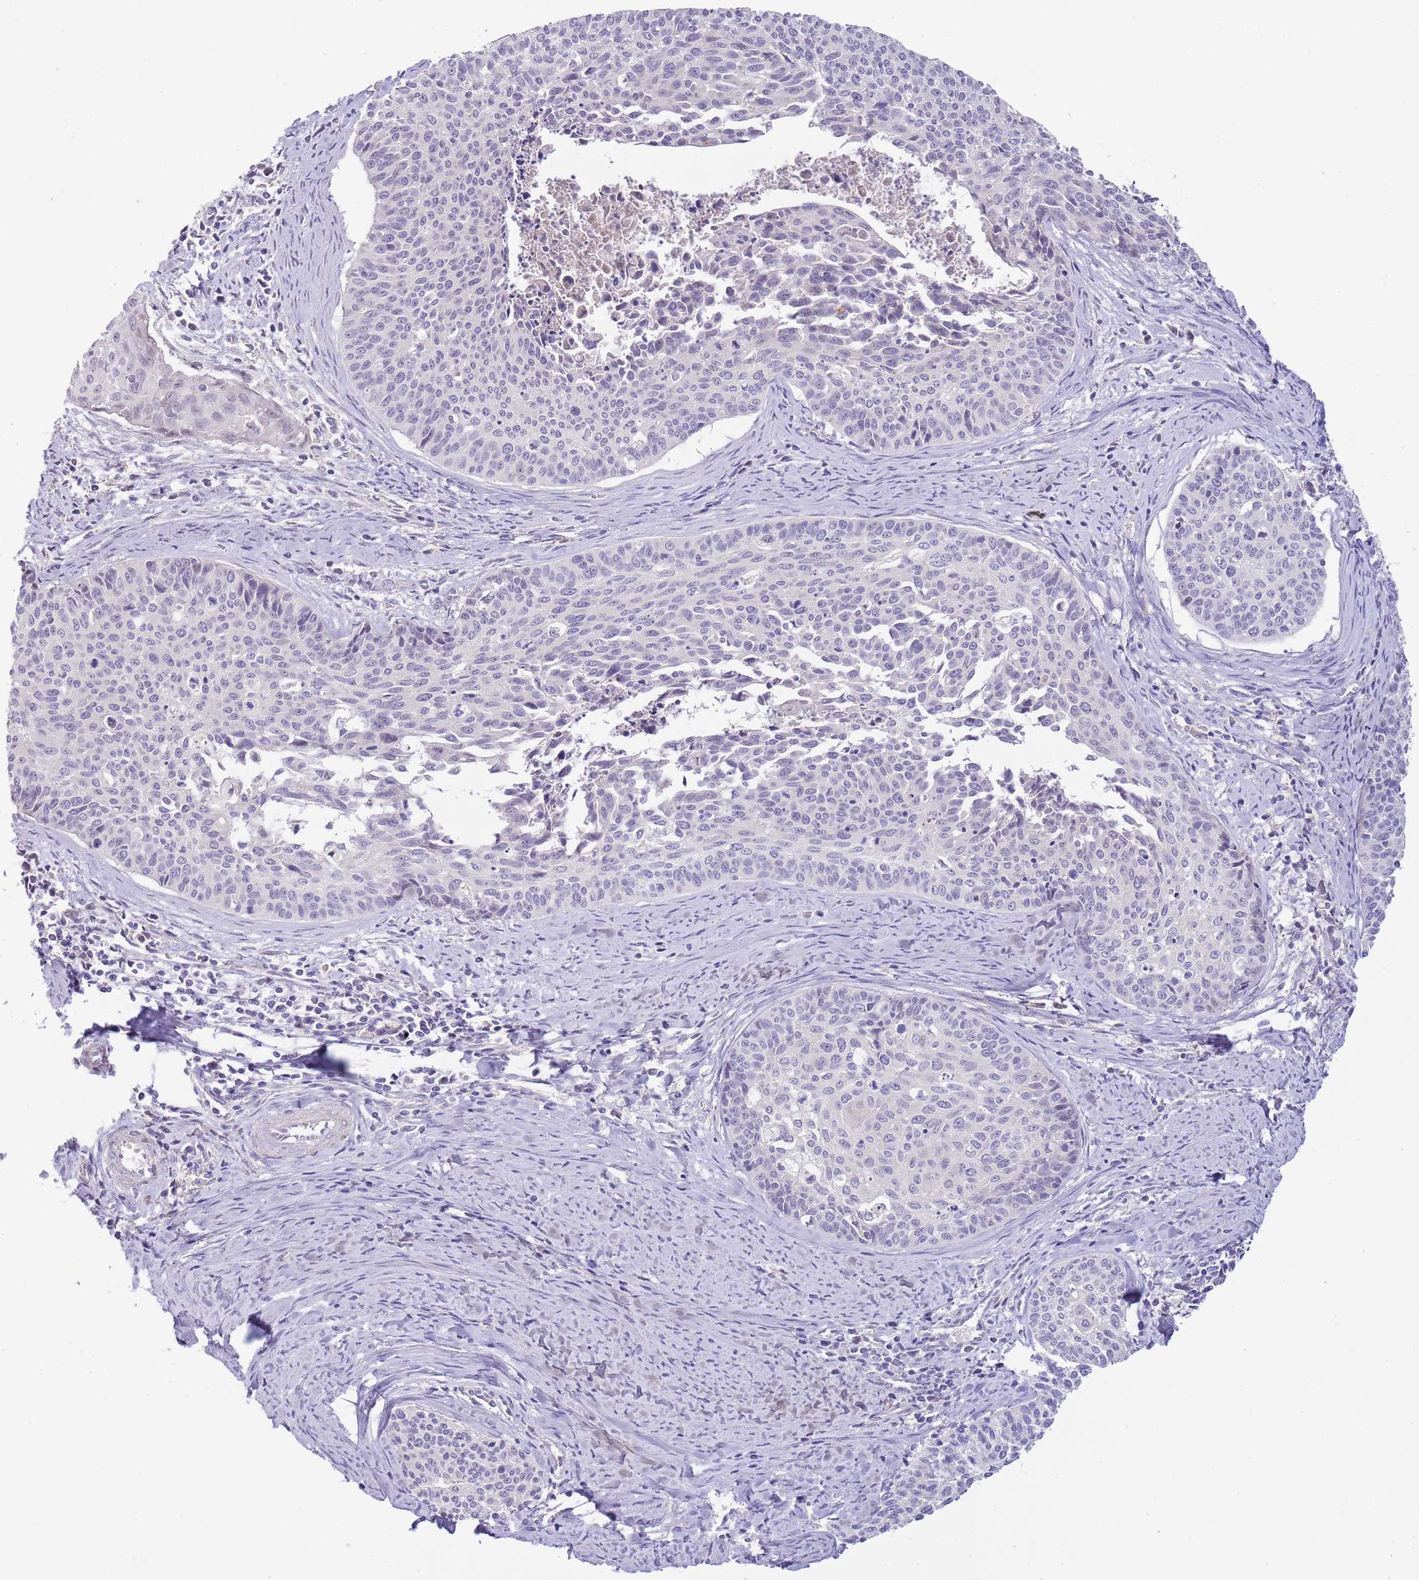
{"staining": {"intensity": "negative", "quantity": "none", "location": "none"}, "tissue": "cervical cancer", "cell_type": "Tumor cells", "image_type": "cancer", "snomed": [{"axis": "morphology", "description": "Squamous cell carcinoma, NOS"}, {"axis": "topography", "description": "Cervix"}], "caption": "Immunohistochemistry (IHC) of human squamous cell carcinoma (cervical) displays no staining in tumor cells. (DAB immunohistochemistry (IHC) visualized using brightfield microscopy, high magnification).", "gene": "AP1S2", "patient": {"sex": "female", "age": 55}}